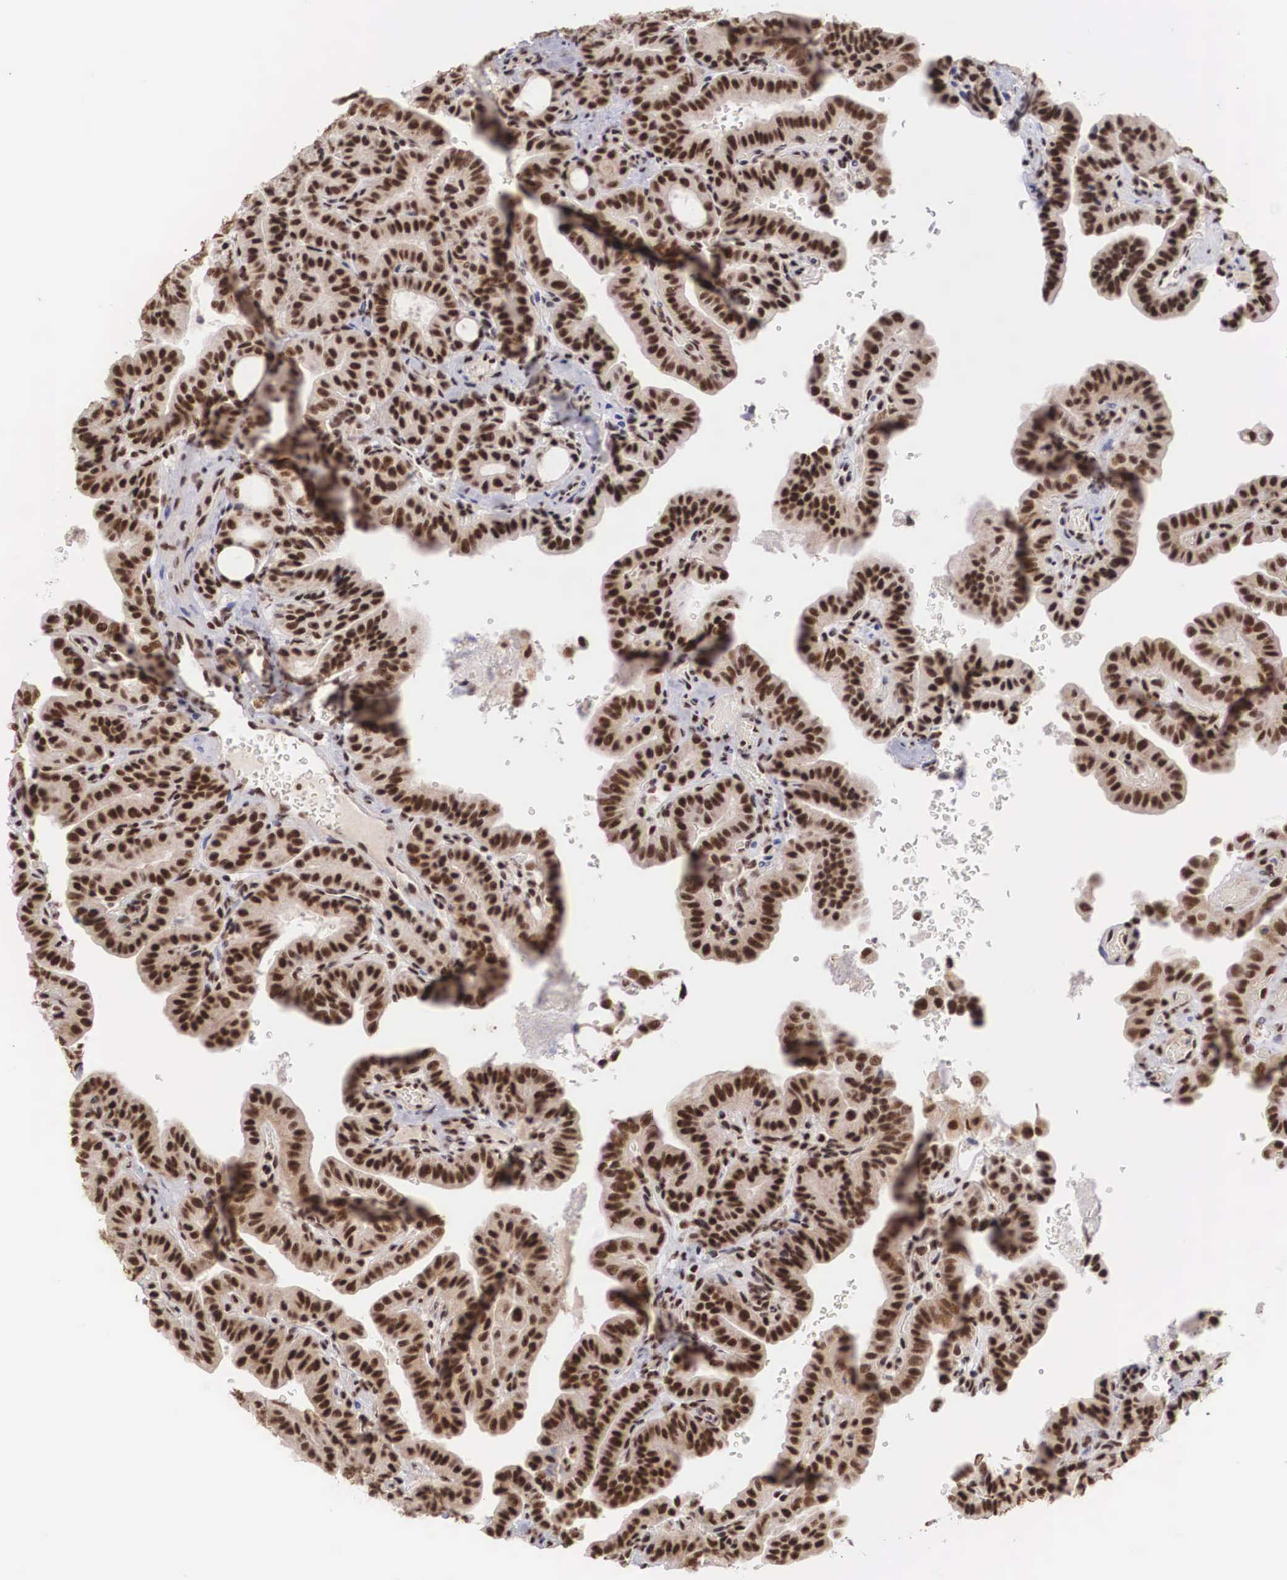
{"staining": {"intensity": "strong", "quantity": ">75%", "location": "nuclear"}, "tissue": "thyroid cancer", "cell_type": "Tumor cells", "image_type": "cancer", "snomed": [{"axis": "morphology", "description": "Papillary adenocarcinoma, NOS"}, {"axis": "topography", "description": "Thyroid gland"}], "caption": "A high amount of strong nuclear positivity is identified in about >75% of tumor cells in thyroid cancer tissue. Immunohistochemistry (ihc) stains the protein of interest in brown and the nuclei are stained blue.", "gene": "HTATSF1", "patient": {"sex": "male", "age": 87}}